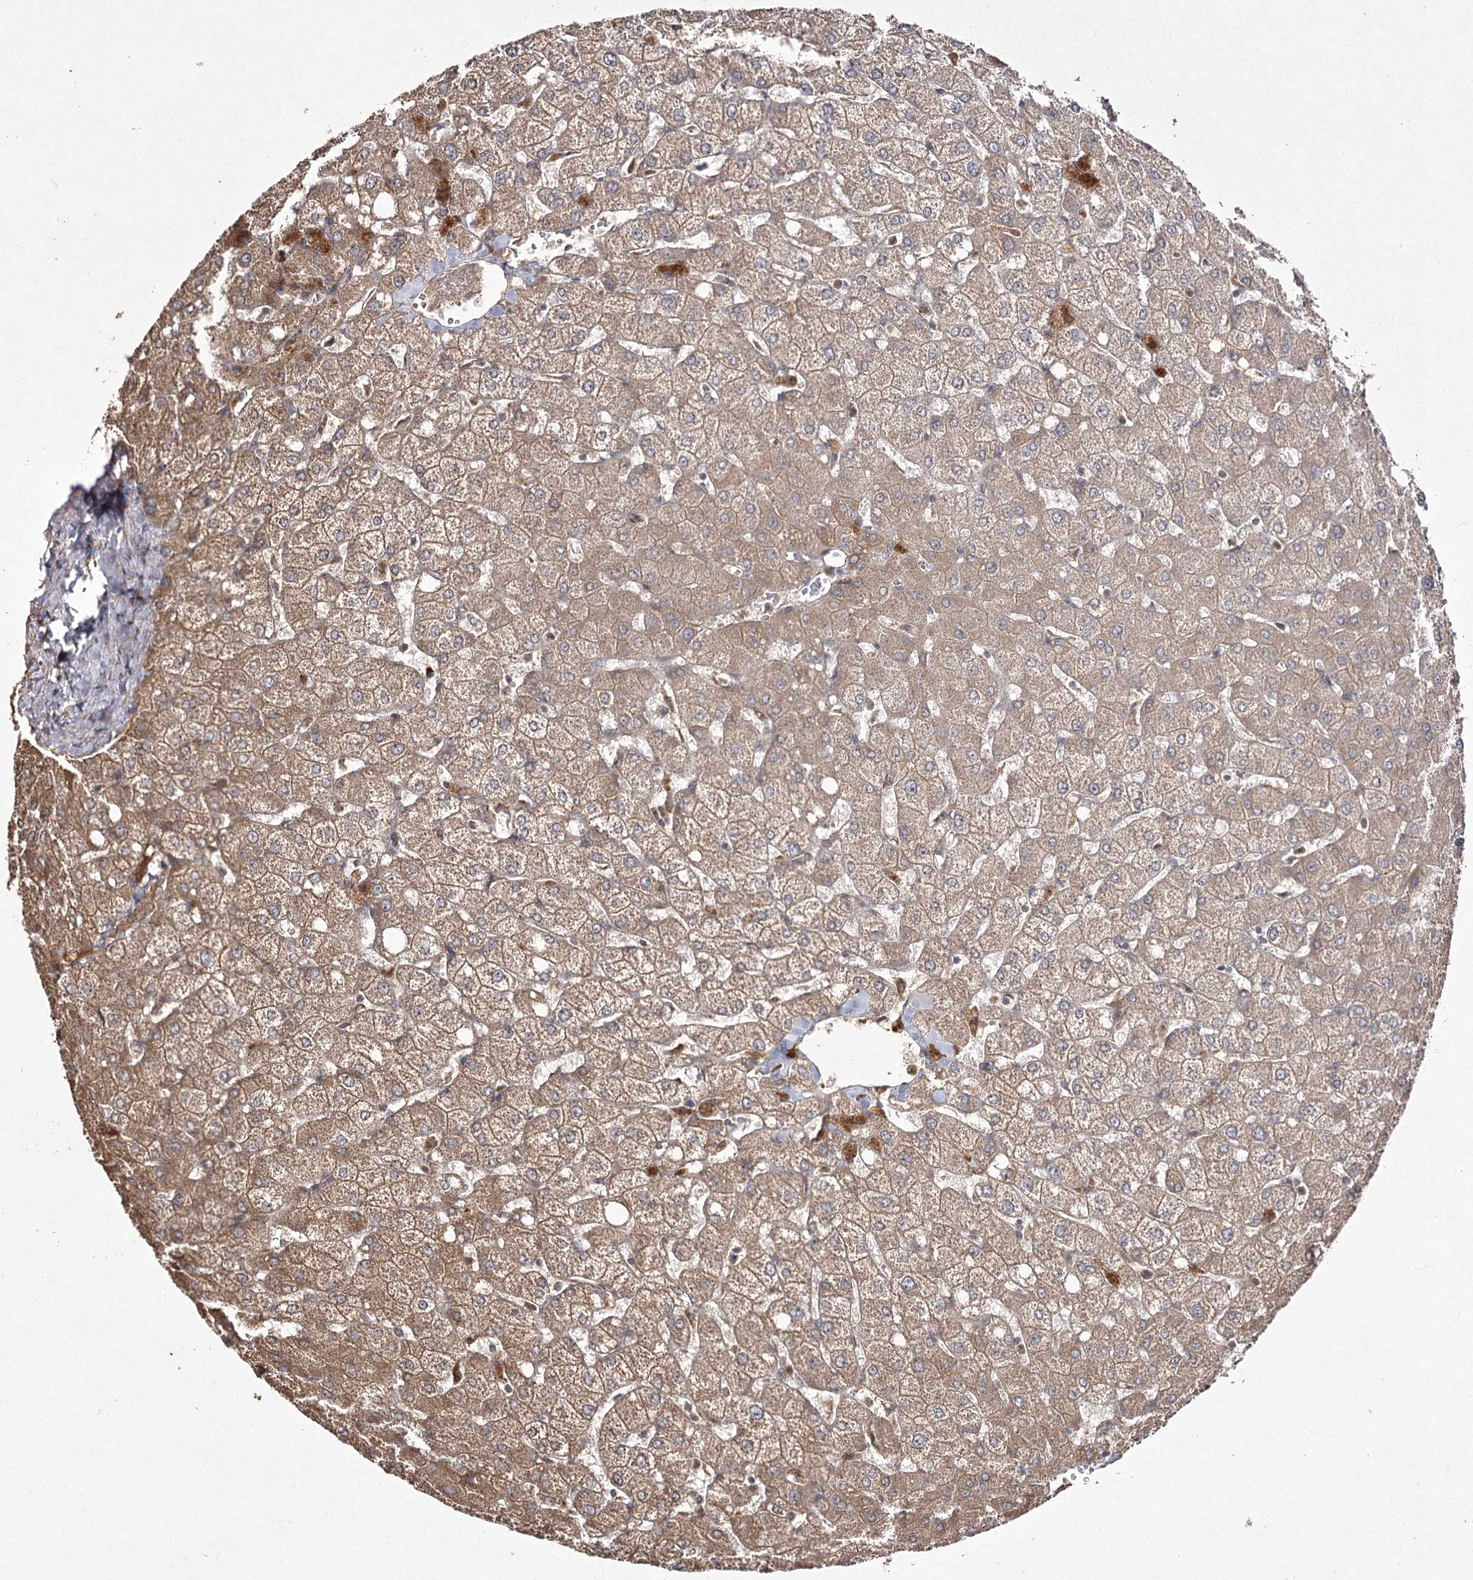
{"staining": {"intensity": "moderate", "quantity": ">75%", "location": "cytoplasmic/membranous"}, "tissue": "liver", "cell_type": "Cholangiocytes", "image_type": "normal", "snomed": [{"axis": "morphology", "description": "Normal tissue, NOS"}, {"axis": "topography", "description": "Liver"}], "caption": "About >75% of cholangiocytes in benign human liver display moderate cytoplasmic/membranous protein positivity as visualized by brown immunohistochemical staining.", "gene": "FANCL", "patient": {"sex": "female", "age": 54}}